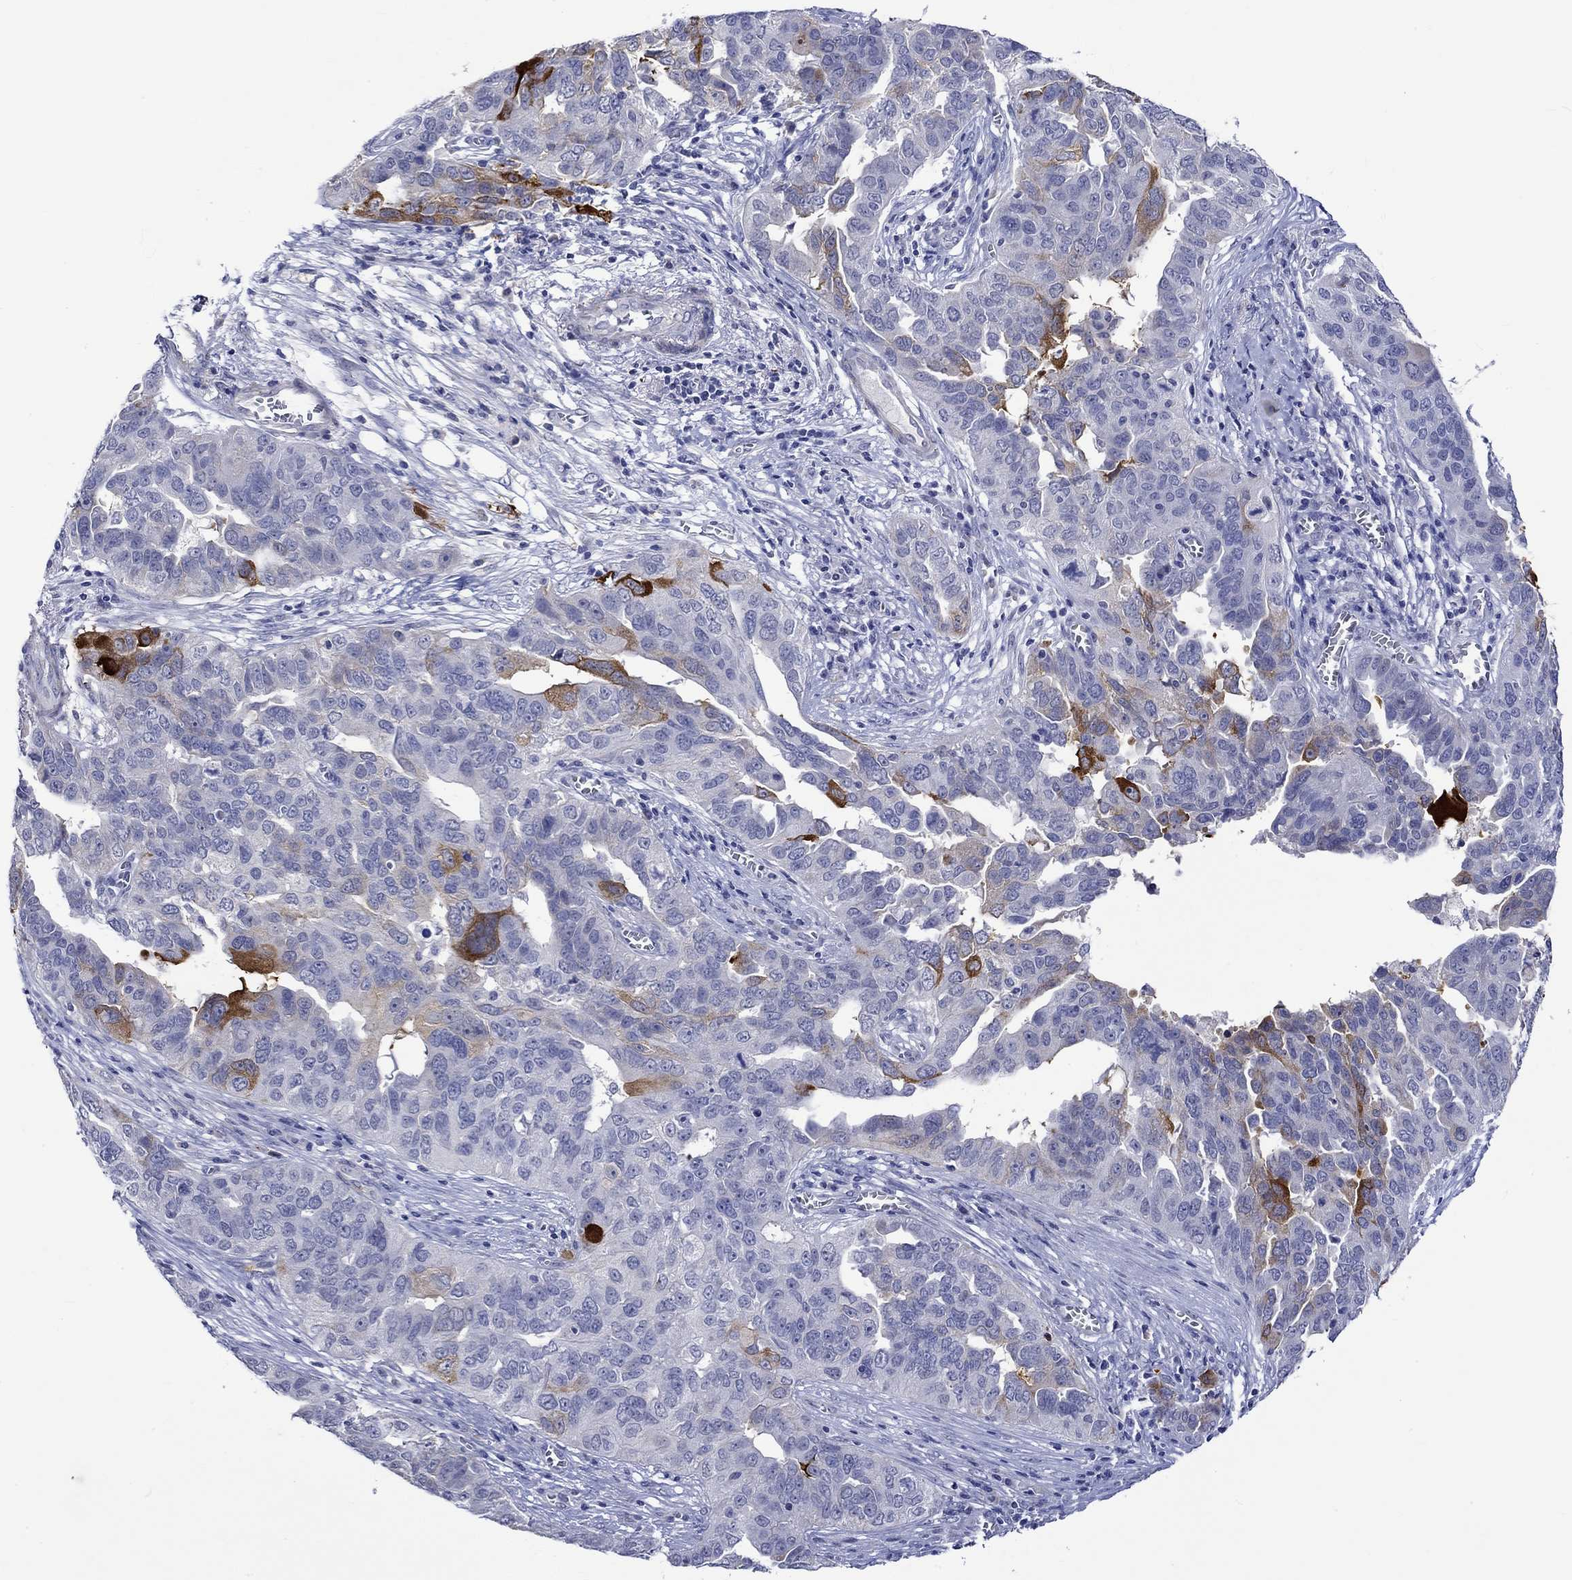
{"staining": {"intensity": "strong", "quantity": "<25%", "location": "cytoplasmic/membranous"}, "tissue": "ovarian cancer", "cell_type": "Tumor cells", "image_type": "cancer", "snomed": [{"axis": "morphology", "description": "Carcinoma, endometroid"}, {"axis": "topography", "description": "Soft tissue"}, {"axis": "topography", "description": "Ovary"}], "caption": "About <25% of tumor cells in endometroid carcinoma (ovarian) demonstrate strong cytoplasmic/membranous protein expression as visualized by brown immunohistochemical staining.", "gene": "CRYAB", "patient": {"sex": "female", "age": 52}}